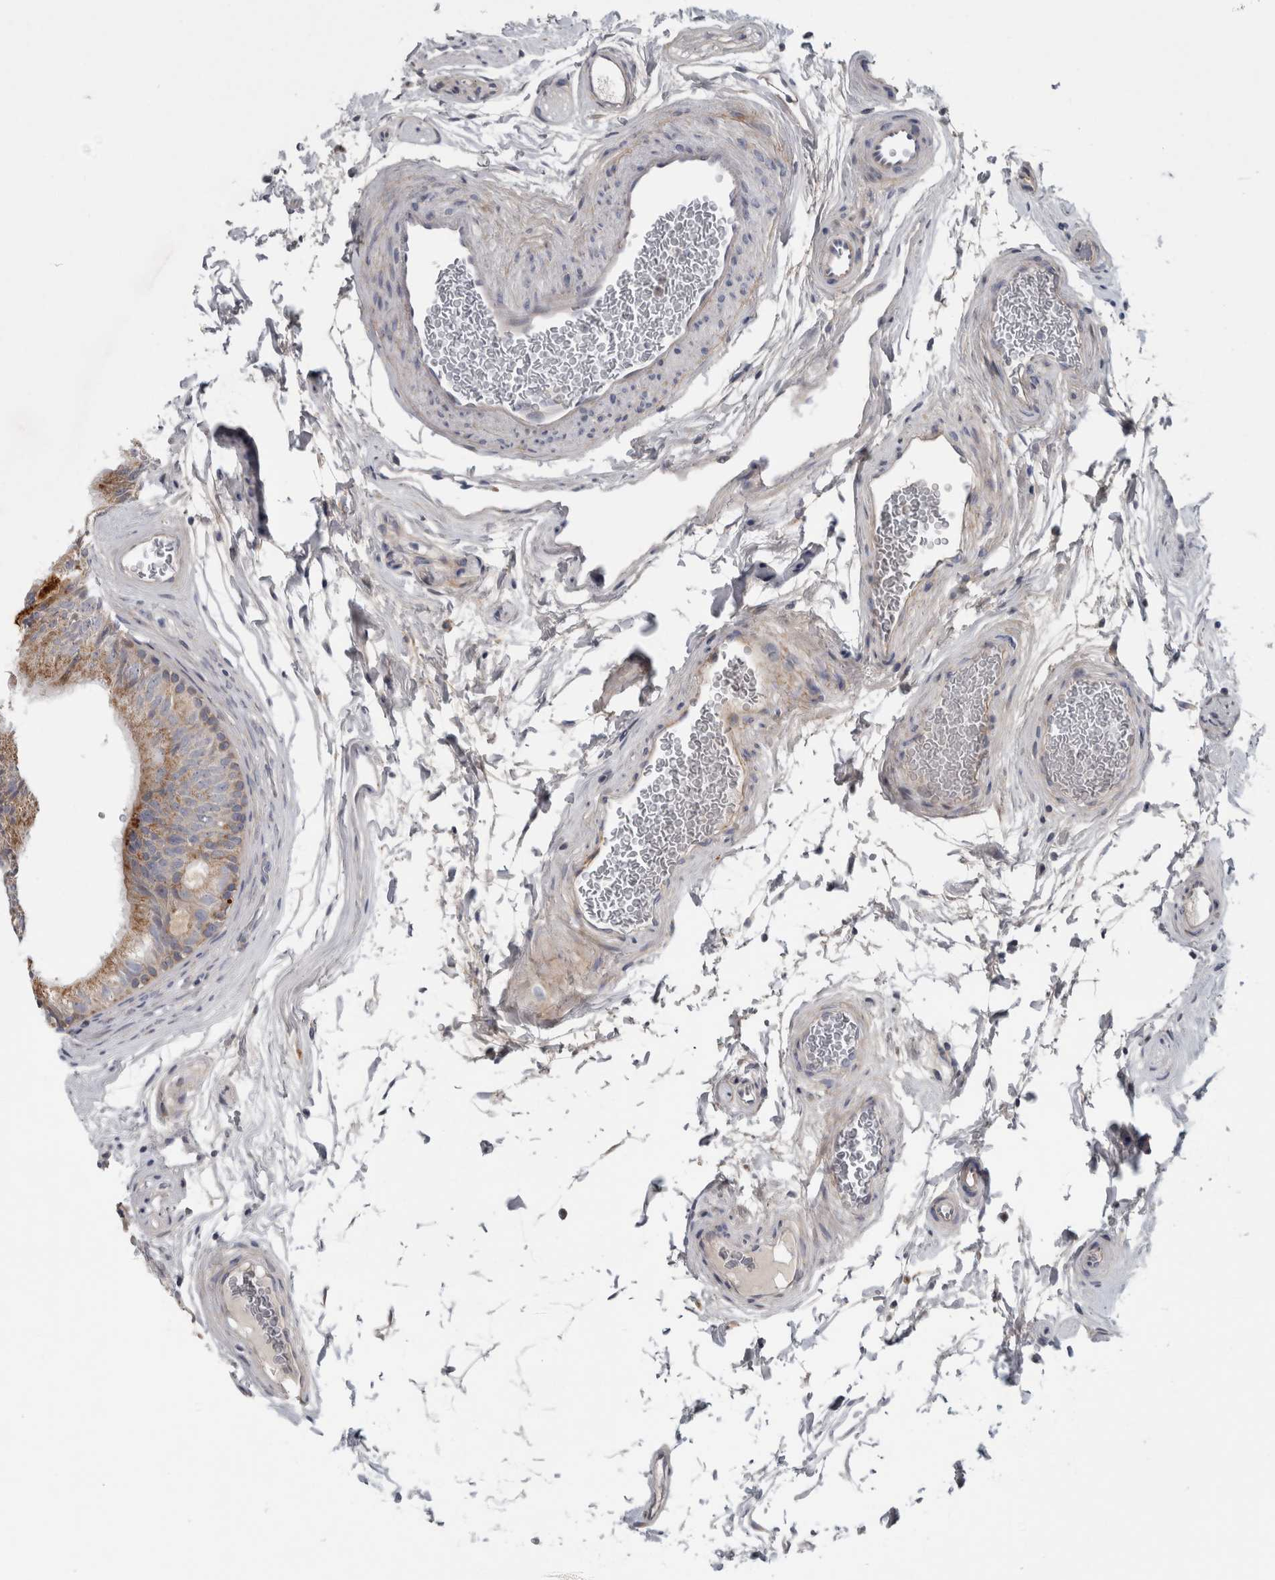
{"staining": {"intensity": "moderate", "quantity": "<25%", "location": "cytoplasmic/membranous"}, "tissue": "epididymis", "cell_type": "Glandular cells", "image_type": "normal", "snomed": [{"axis": "morphology", "description": "Normal tissue, NOS"}, {"axis": "topography", "description": "Epididymis"}], "caption": "Brown immunohistochemical staining in normal human epididymis exhibits moderate cytoplasmic/membranous positivity in about <25% of glandular cells. (IHC, brightfield microscopy, high magnification).", "gene": "ATXN2", "patient": {"sex": "male", "age": 36}}